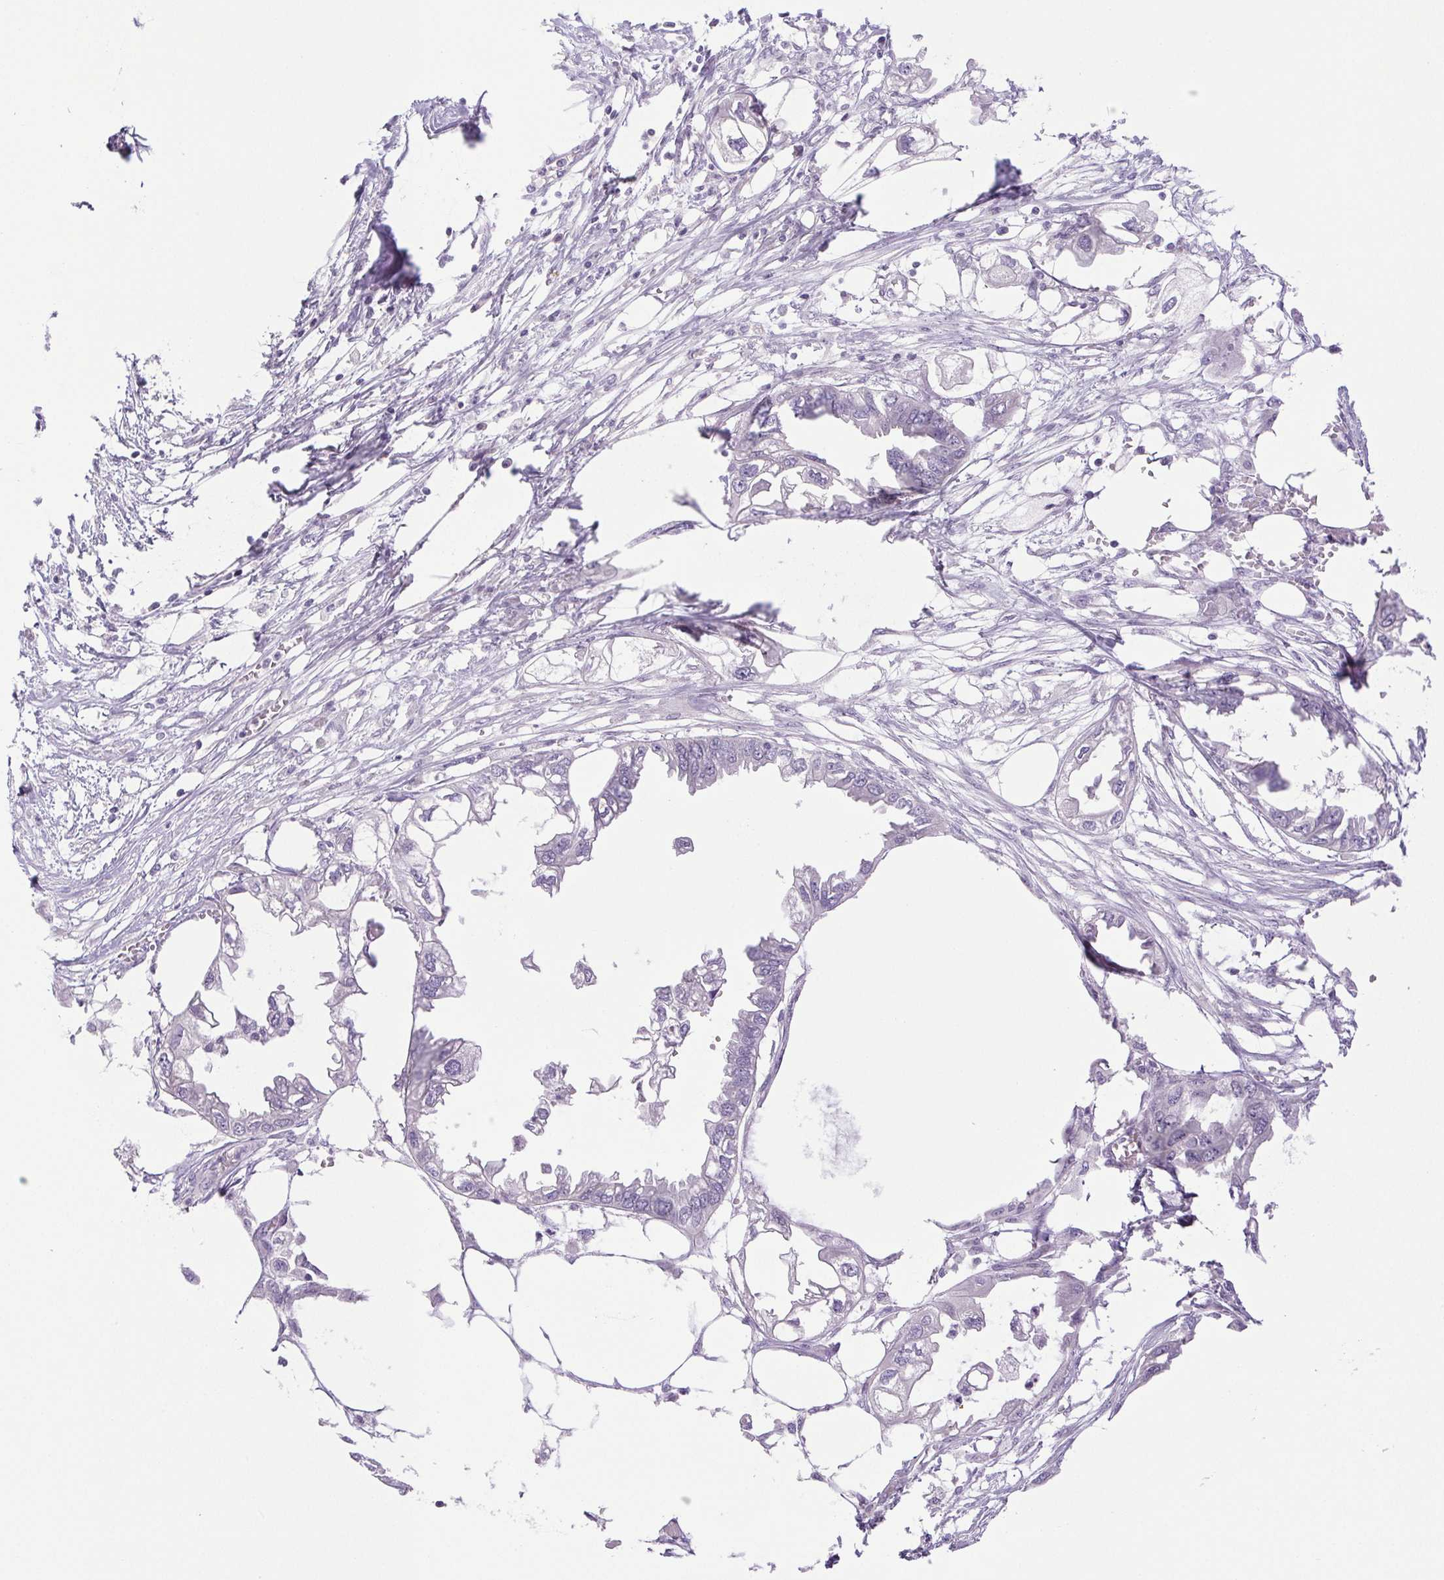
{"staining": {"intensity": "negative", "quantity": "none", "location": "none"}, "tissue": "endometrial cancer", "cell_type": "Tumor cells", "image_type": "cancer", "snomed": [{"axis": "morphology", "description": "Adenocarcinoma, NOS"}, {"axis": "morphology", "description": "Adenocarcinoma, metastatic, NOS"}, {"axis": "topography", "description": "Adipose tissue"}, {"axis": "topography", "description": "Endometrium"}], "caption": "A micrograph of adenocarcinoma (endometrial) stained for a protein demonstrates no brown staining in tumor cells.", "gene": "PAPPA2", "patient": {"sex": "female", "age": 67}}